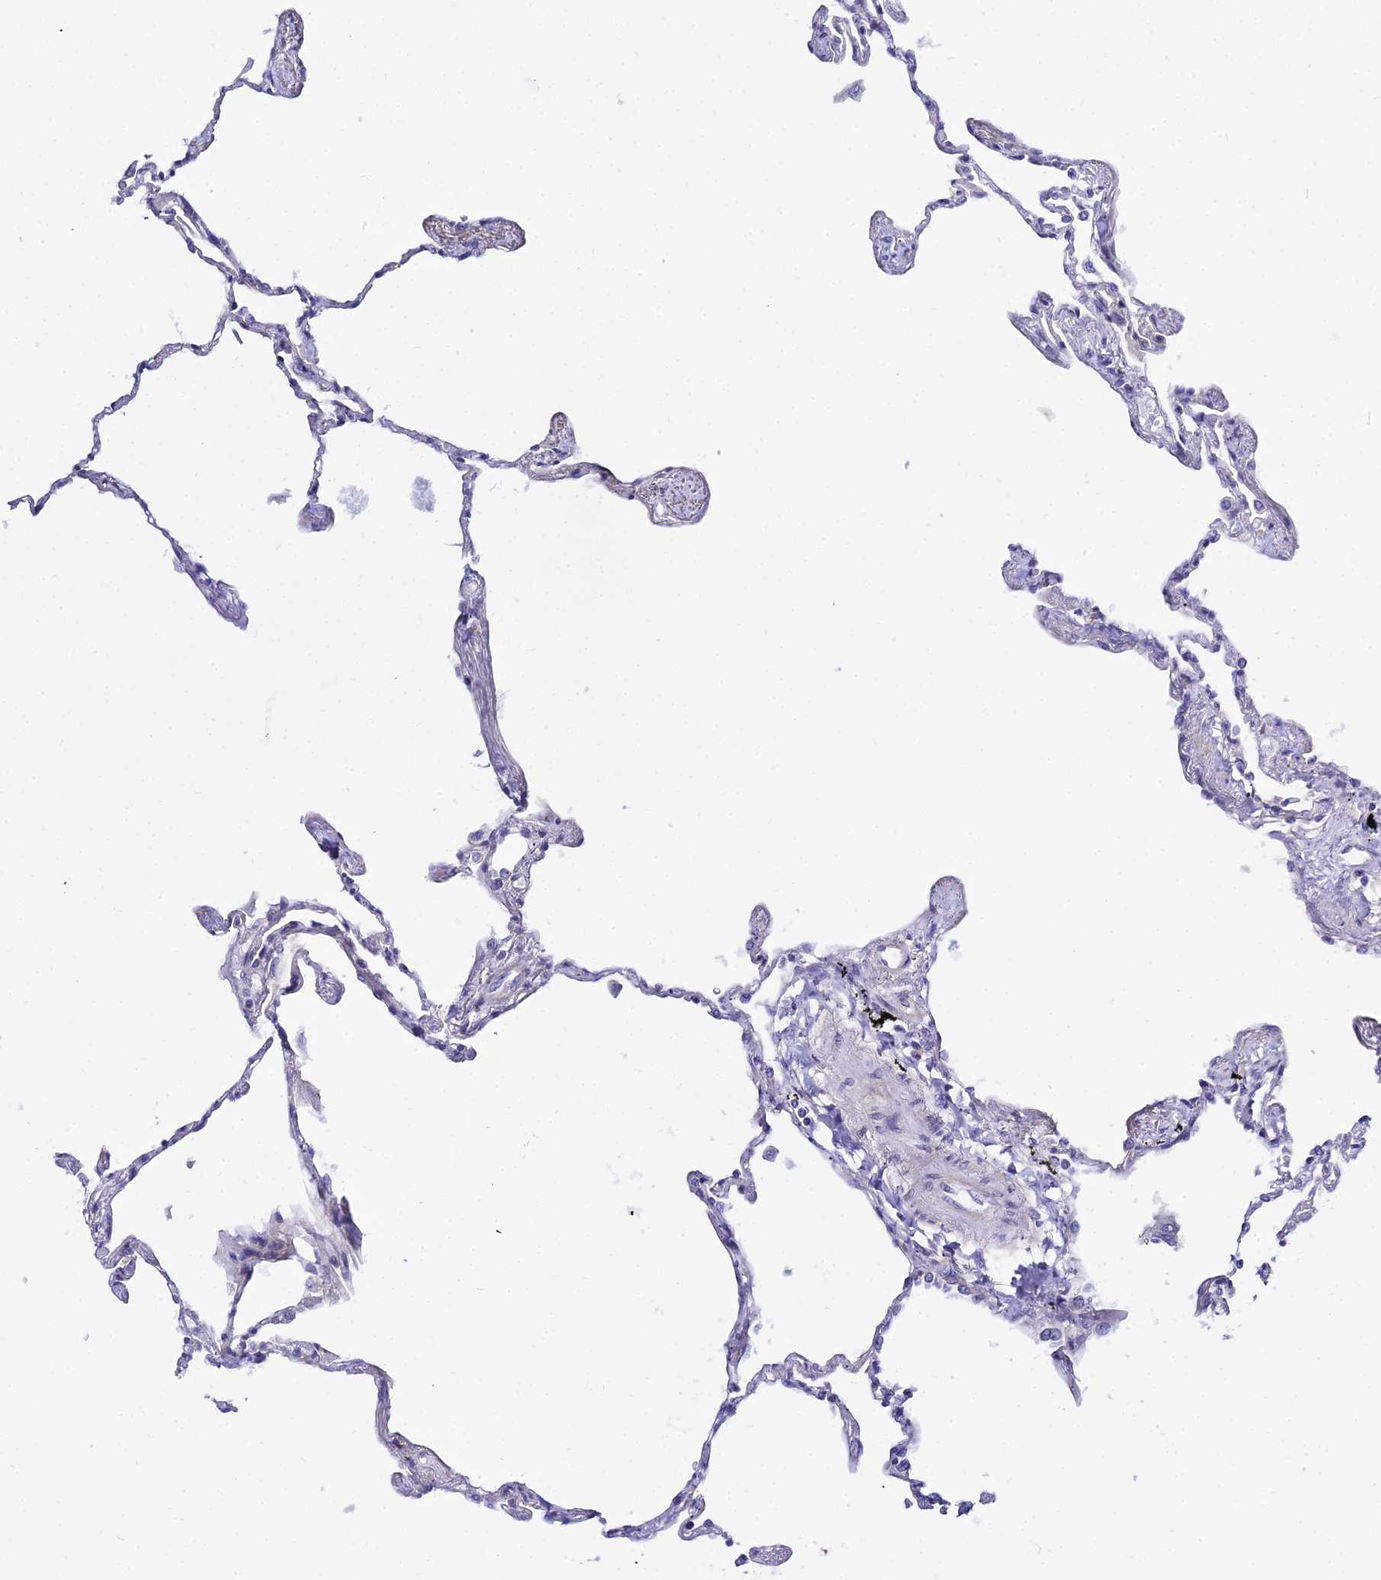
{"staining": {"intensity": "negative", "quantity": "none", "location": "none"}, "tissue": "lung", "cell_type": "Alveolar cells", "image_type": "normal", "snomed": [{"axis": "morphology", "description": "Normal tissue, NOS"}, {"axis": "topography", "description": "Lung"}], "caption": "The immunohistochemistry image has no significant staining in alveolar cells of lung. (DAB (3,3'-diaminobenzidine) immunohistochemistry with hematoxylin counter stain).", "gene": "ZNF628", "patient": {"sex": "female", "age": 67}}